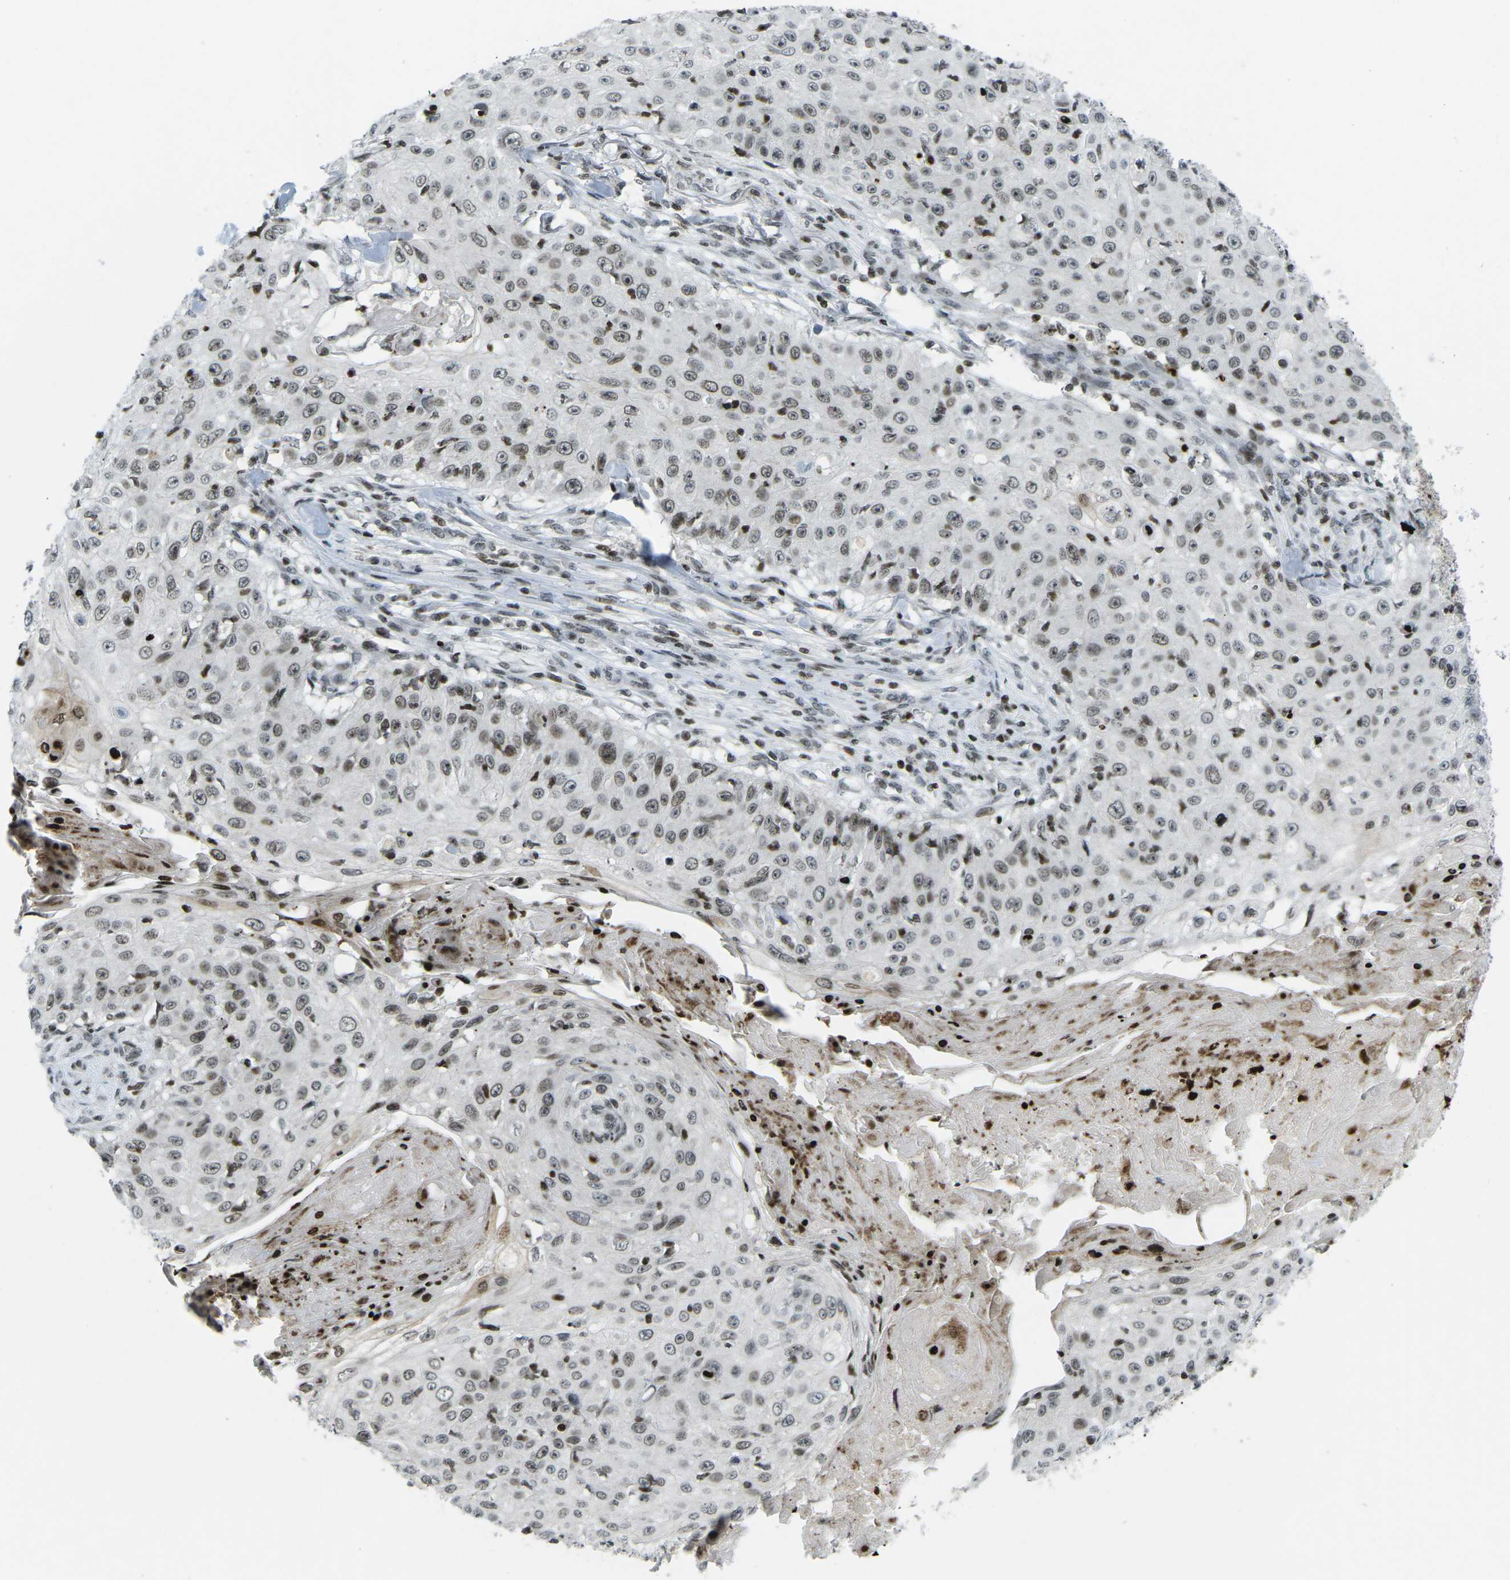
{"staining": {"intensity": "weak", "quantity": "25%-75%", "location": "nuclear"}, "tissue": "skin cancer", "cell_type": "Tumor cells", "image_type": "cancer", "snomed": [{"axis": "morphology", "description": "Squamous cell carcinoma, NOS"}, {"axis": "topography", "description": "Skin"}], "caption": "The photomicrograph shows a brown stain indicating the presence of a protein in the nuclear of tumor cells in skin cancer.", "gene": "EME1", "patient": {"sex": "male", "age": 86}}